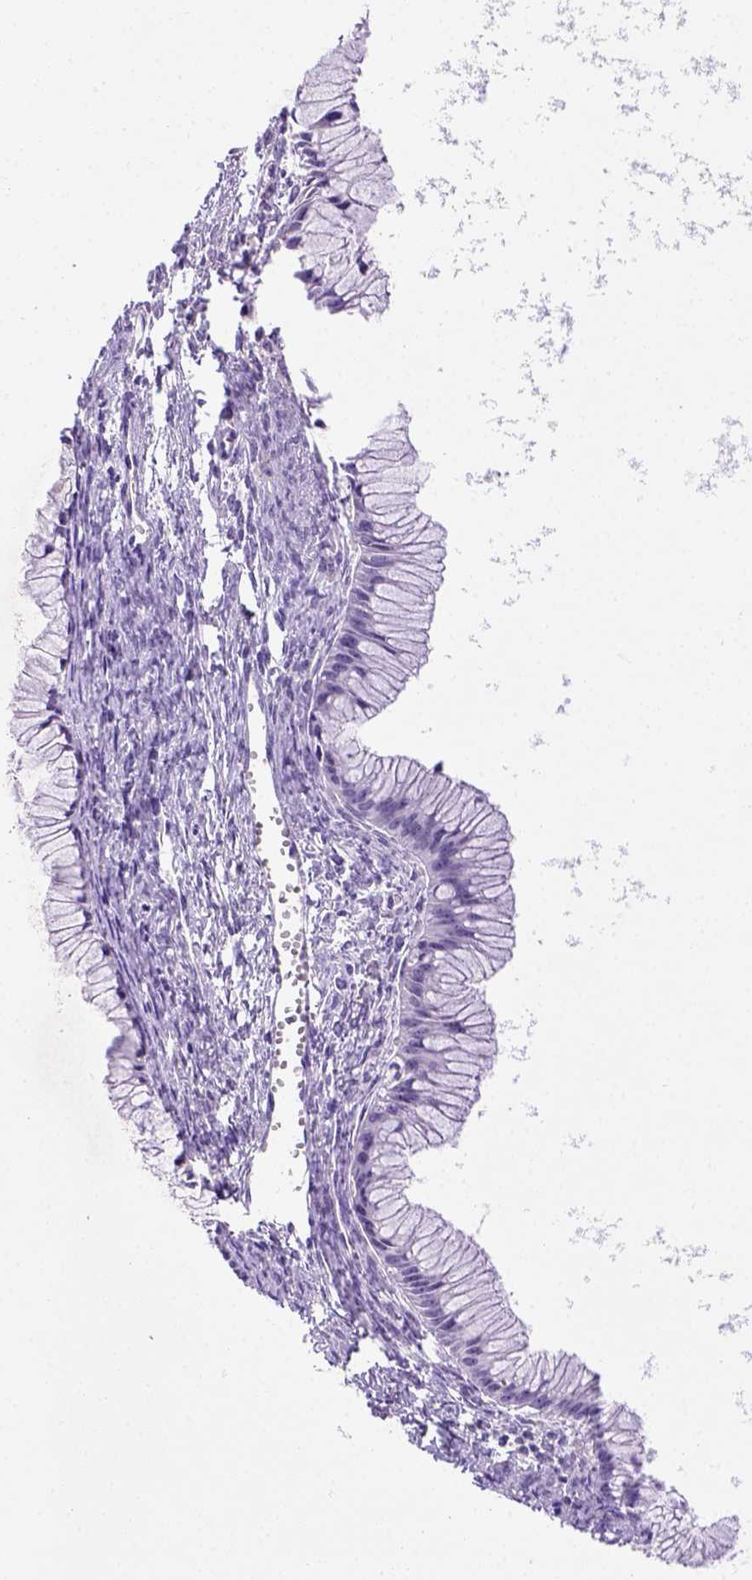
{"staining": {"intensity": "negative", "quantity": "none", "location": "none"}, "tissue": "ovarian cancer", "cell_type": "Tumor cells", "image_type": "cancer", "snomed": [{"axis": "morphology", "description": "Cystadenocarcinoma, mucinous, NOS"}, {"axis": "topography", "description": "Ovary"}], "caption": "Ovarian cancer (mucinous cystadenocarcinoma) stained for a protein using IHC reveals no expression tumor cells.", "gene": "FAM81B", "patient": {"sex": "female", "age": 41}}